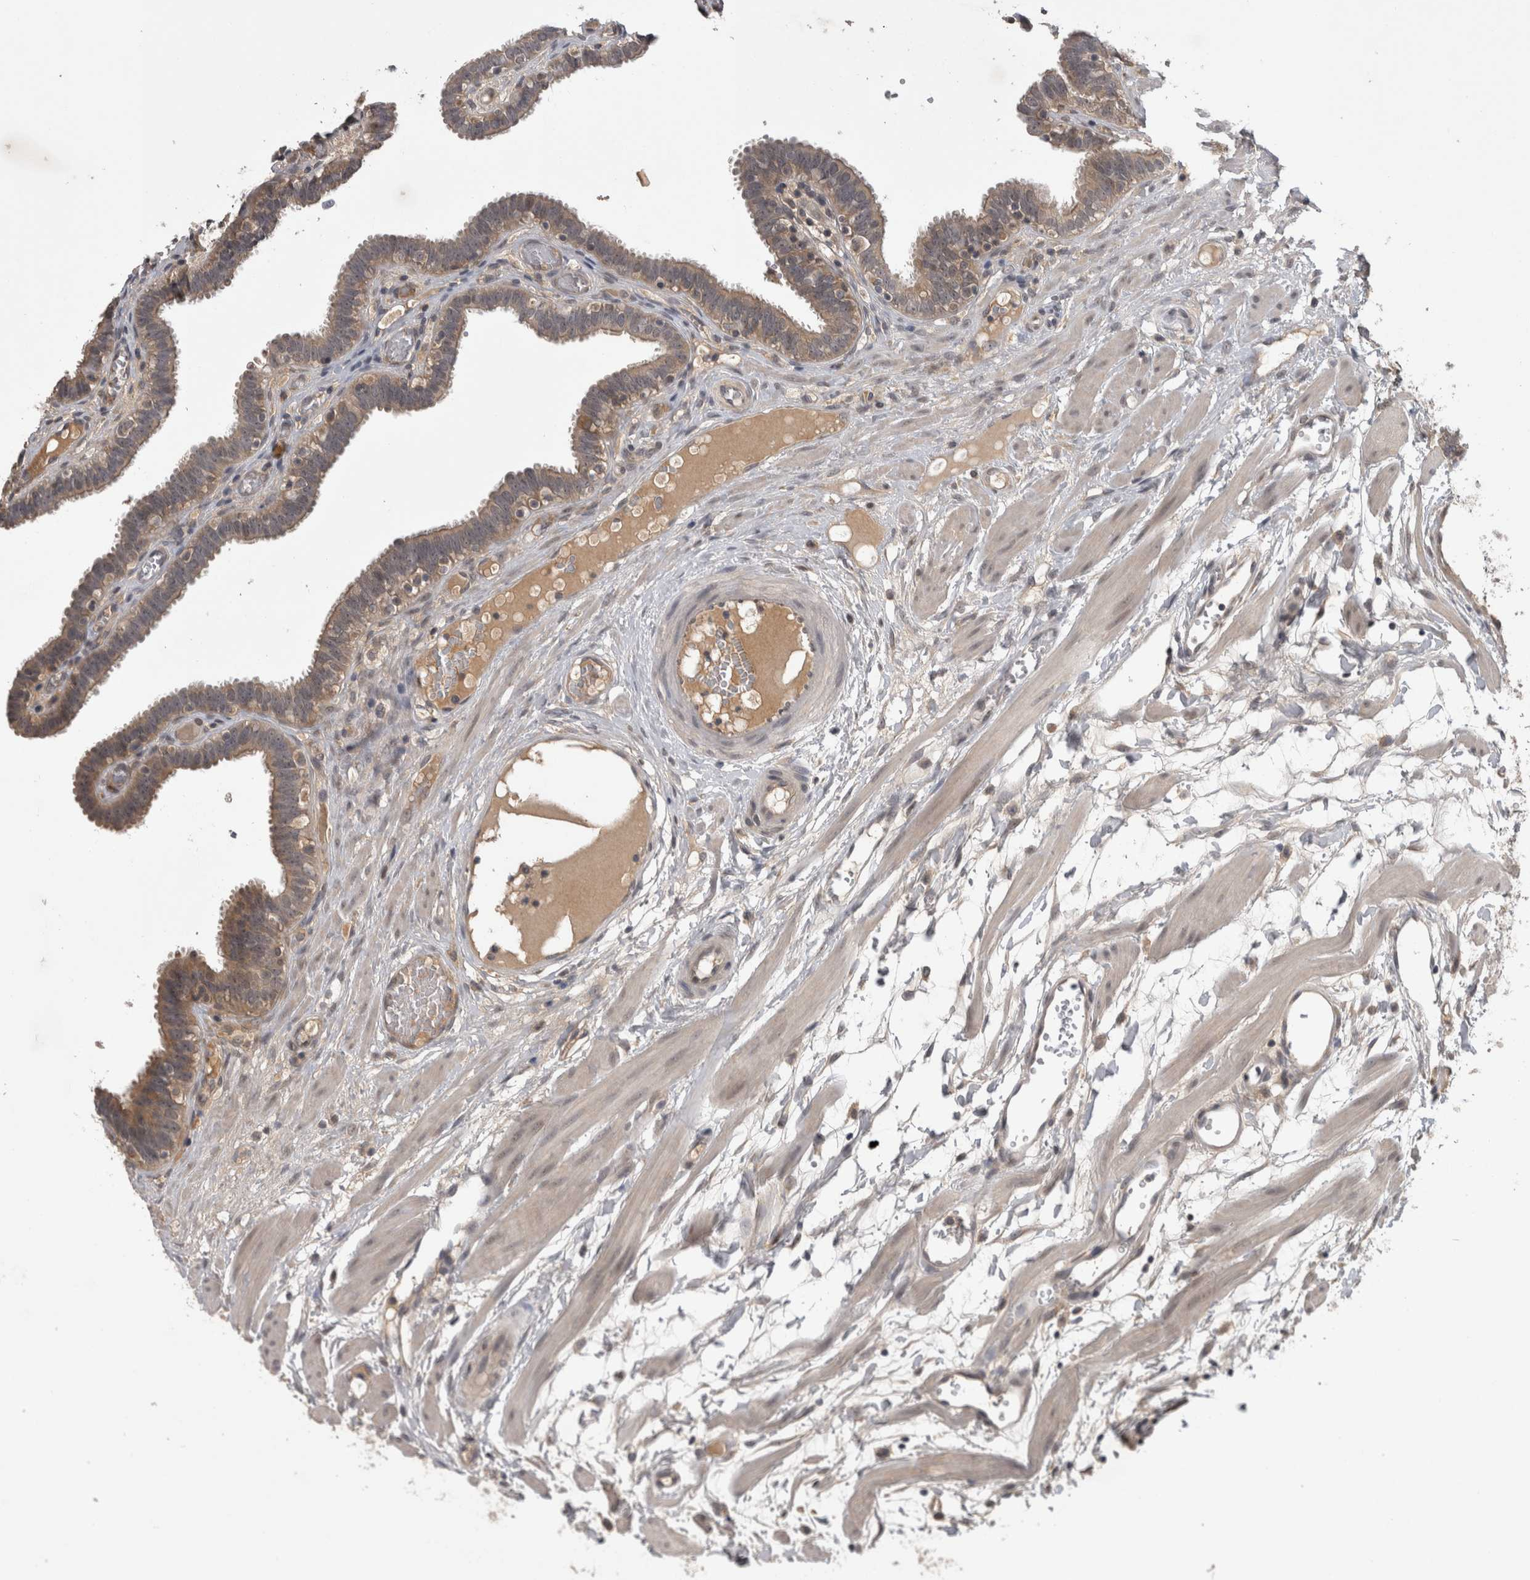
{"staining": {"intensity": "moderate", "quantity": ">75%", "location": "cytoplasmic/membranous"}, "tissue": "fallopian tube", "cell_type": "Glandular cells", "image_type": "normal", "snomed": [{"axis": "morphology", "description": "Normal tissue, NOS"}, {"axis": "topography", "description": "Fallopian tube"}, {"axis": "topography", "description": "Placenta"}], "caption": "IHC staining of normal fallopian tube, which exhibits medium levels of moderate cytoplasmic/membranous expression in about >75% of glandular cells indicating moderate cytoplasmic/membranous protein expression. The staining was performed using DAB (brown) for protein detection and nuclei were counterstained in hematoxylin (blue).", "gene": "ZNF114", "patient": {"sex": "female", "age": 32}}